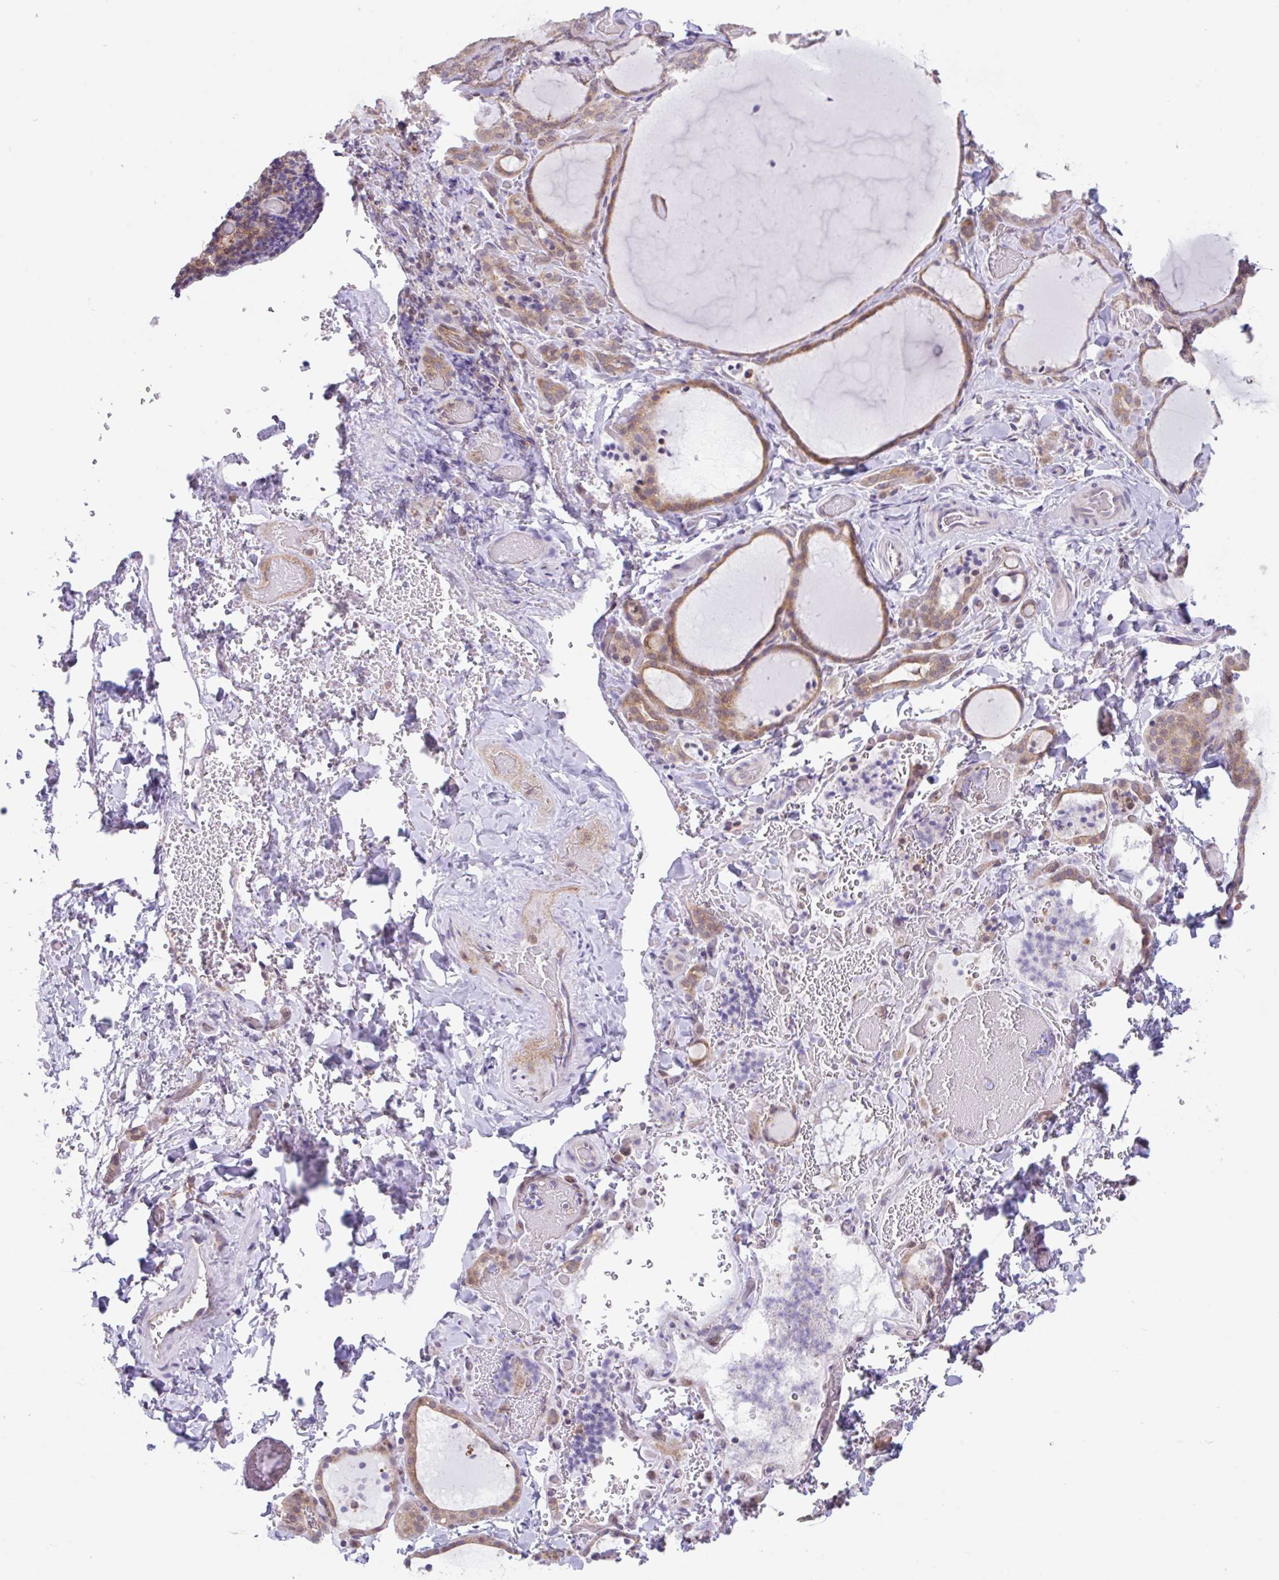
{"staining": {"intensity": "moderate", "quantity": ">75%", "location": "cytoplasmic/membranous"}, "tissue": "thyroid gland", "cell_type": "Glandular cells", "image_type": "normal", "snomed": [{"axis": "morphology", "description": "Normal tissue, NOS"}, {"axis": "topography", "description": "Thyroid gland"}], "caption": "IHC histopathology image of normal thyroid gland stained for a protein (brown), which exhibits medium levels of moderate cytoplasmic/membranous staining in approximately >75% of glandular cells.", "gene": "RALBP1", "patient": {"sex": "female", "age": 22}}